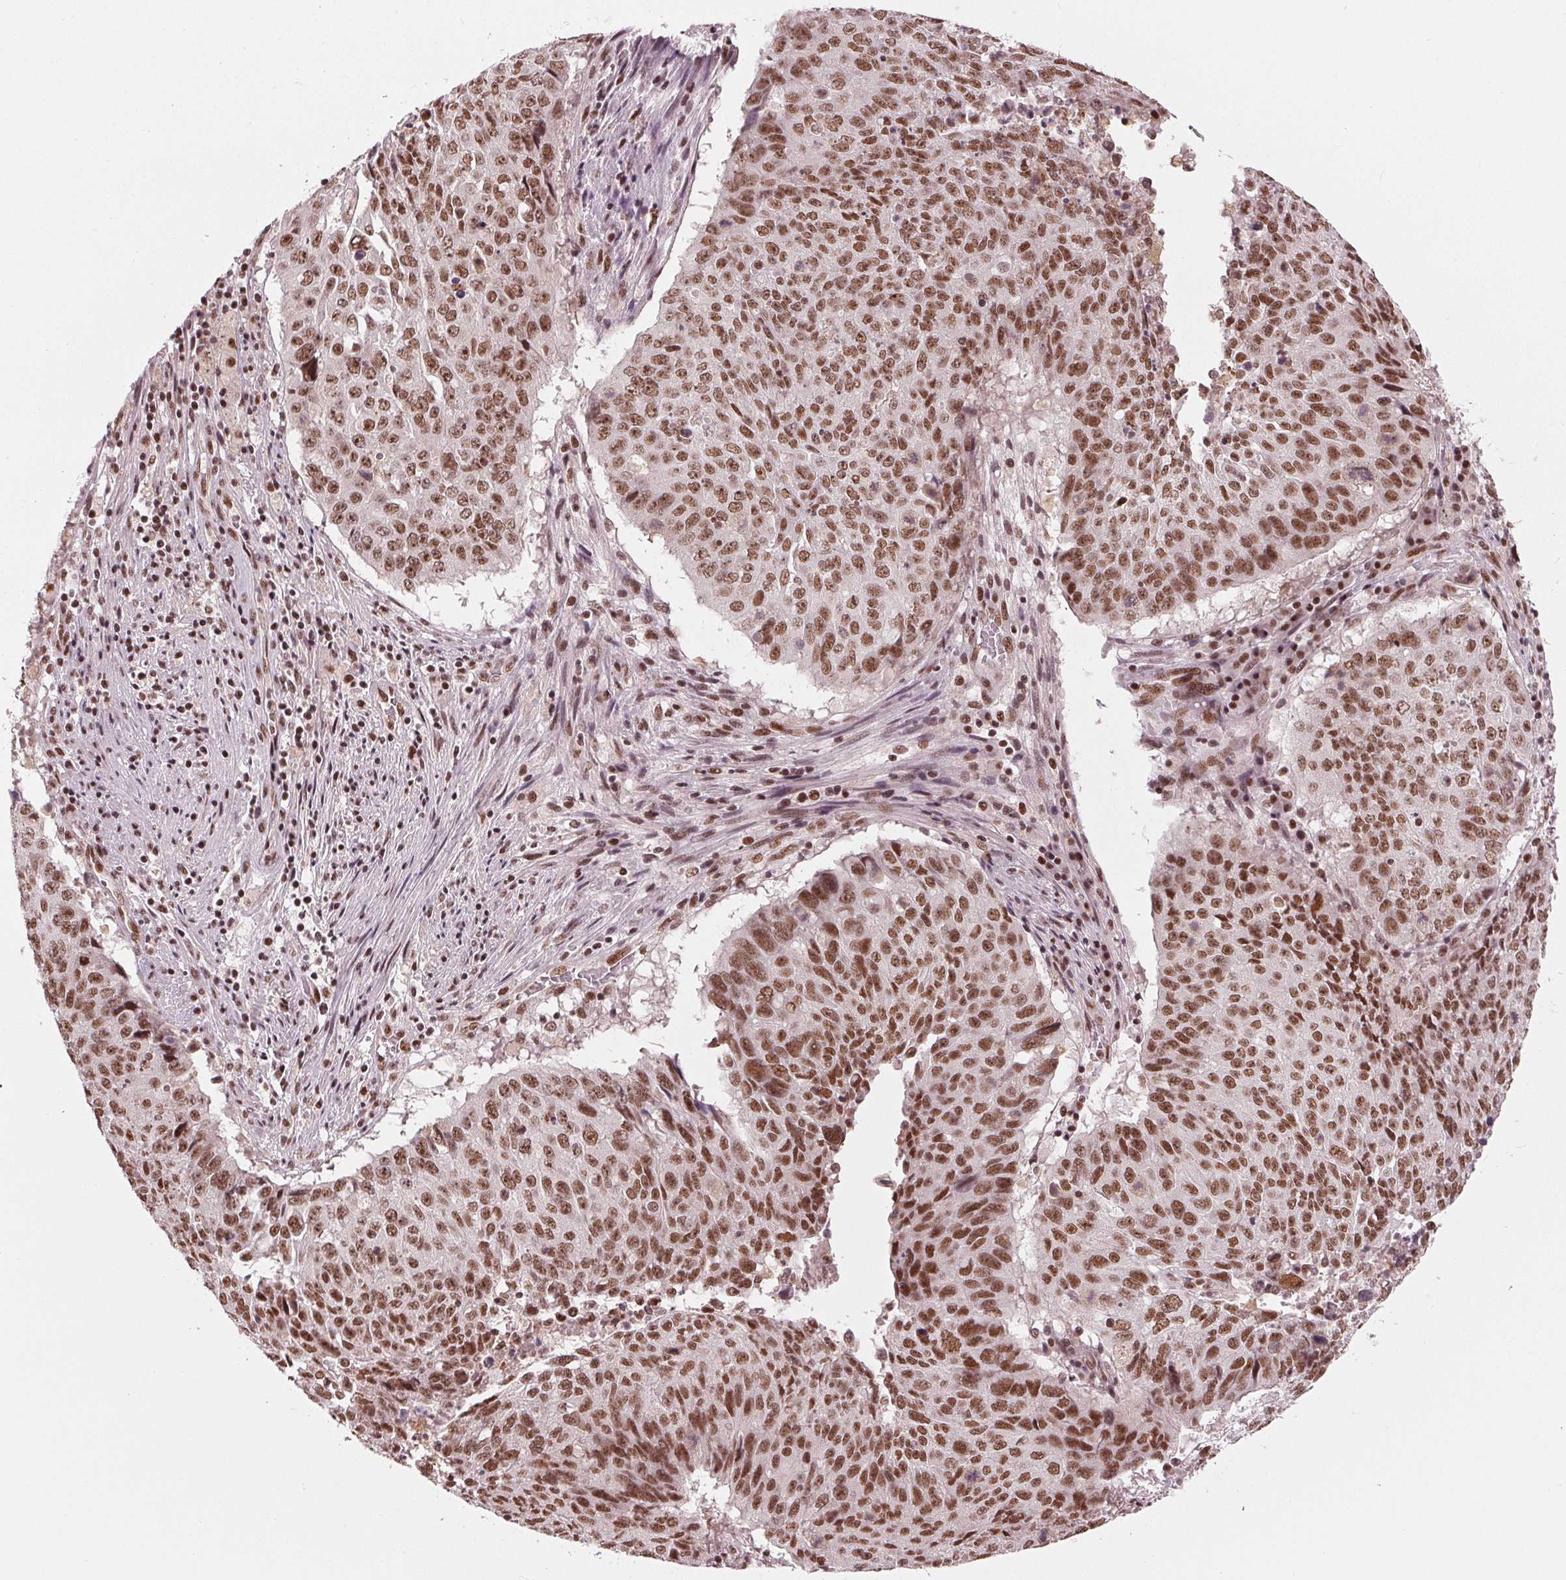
{"staining": {"intensity": "moderate", "quantity": ">75%", "location": "nuclear"}, "tissue": "lung cancer", "cell_type": "Tumor cells", "image_type": "cancer", "snomed": [{"axis": "morphology", "description": "Normal tissue, NOS"}, {"axis": "morphology", "description": "Squamous cell carcinoma, NOS"}, {"axis": "topography", "description": "Bronchus"}, {"axis": "topography", "description": "Lung"}], "caption": "About >75% of tumor cells in human squamous cell carcinoma (lung) reveal moderate nuclear protein expression as visualized by brown immunohistochemical staining.", "gene": "LSM2", "patient": {"sex": "male", "age": 64}}